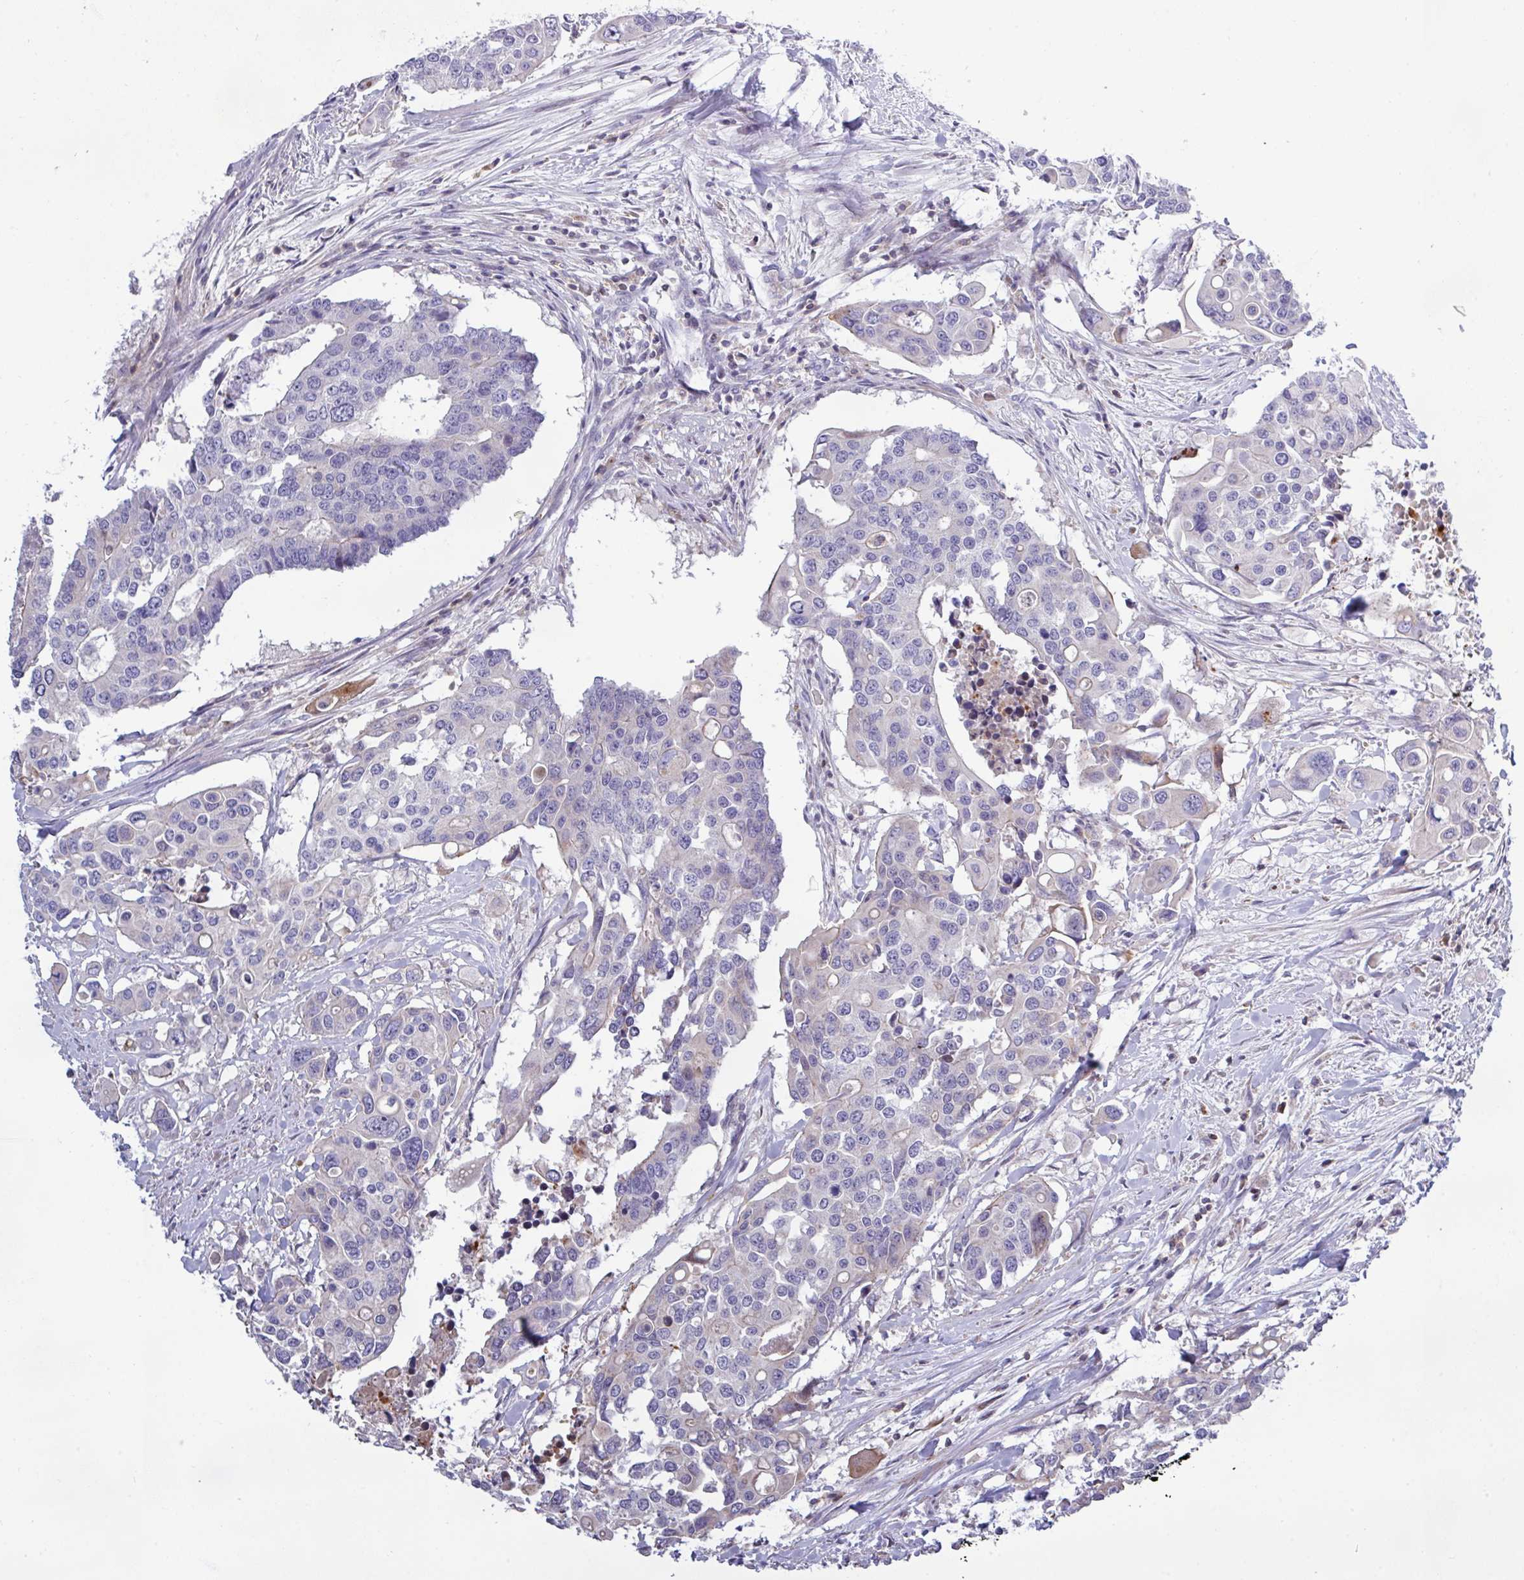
{"staining": {"intensity": "negative", "quantity": "none", "location": "none"}, "tissue": "colorectal cancer", "cell_type": "Tumor cells", "image_type": "cancer", "snomed": [{"axis": "morphology", "description": "Adenocarcinoma, NOS"}, {"axis": "topography", "description": "Colon"}], "caption": "An IHC image of colorectal adenocarcinoma is shown. There is no staining in tumor cells of colorectal adenocarcinoma.", "gene": "TNFSF12", "patient": {"sex": "male", "age": 77}}